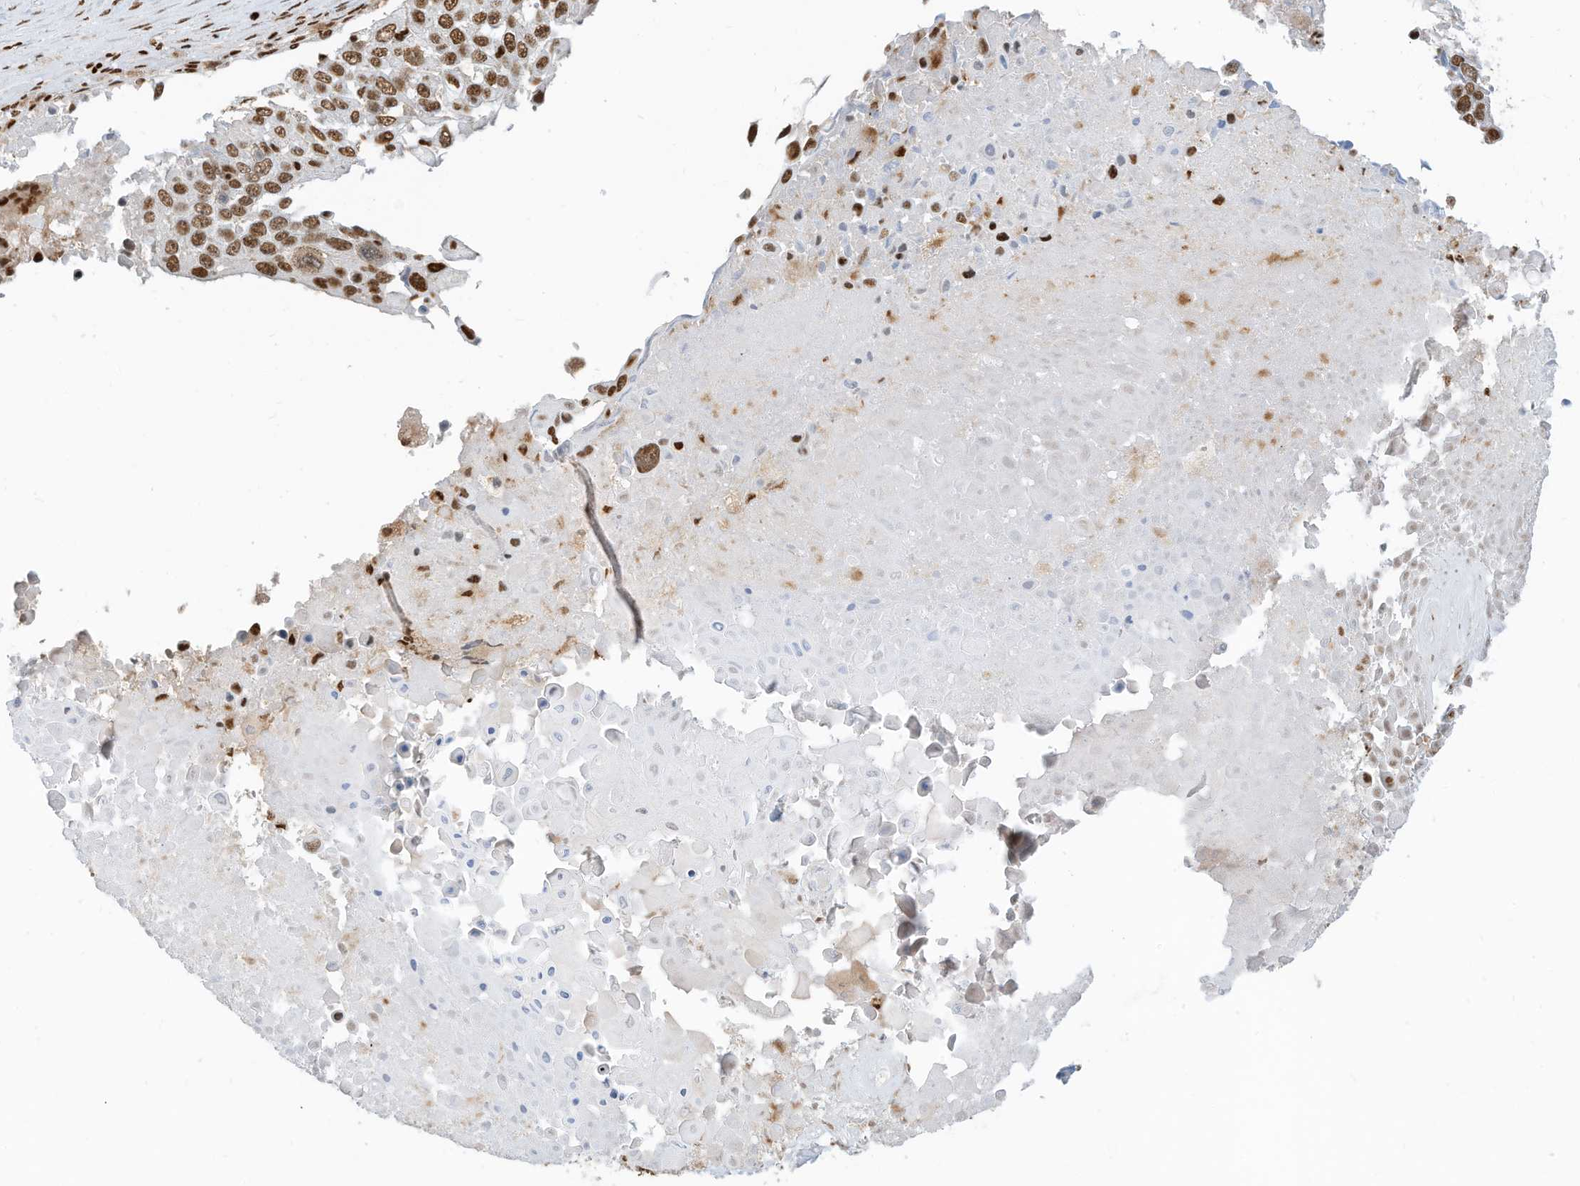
{"staining": {"intensity": "strong", "quantity": ">75%", "location": "nuclear"}, "tissue": "lung cancer", "cell_type": "Tumor cells", "image_type": "cancer", "snomed": [{"axis": "morphology", "description": "Squamous cell carcinoma, NOS"}, {"axis": "topography", "description": "Lung"}], "caption": "Approximately >75% of tumor cells in lung cancer reveal strong nuclear protein staining as visualized by brown immunohistochemical staining.", "gene": "SAMD15", "patient": {"sex": "male", "age": 66}}